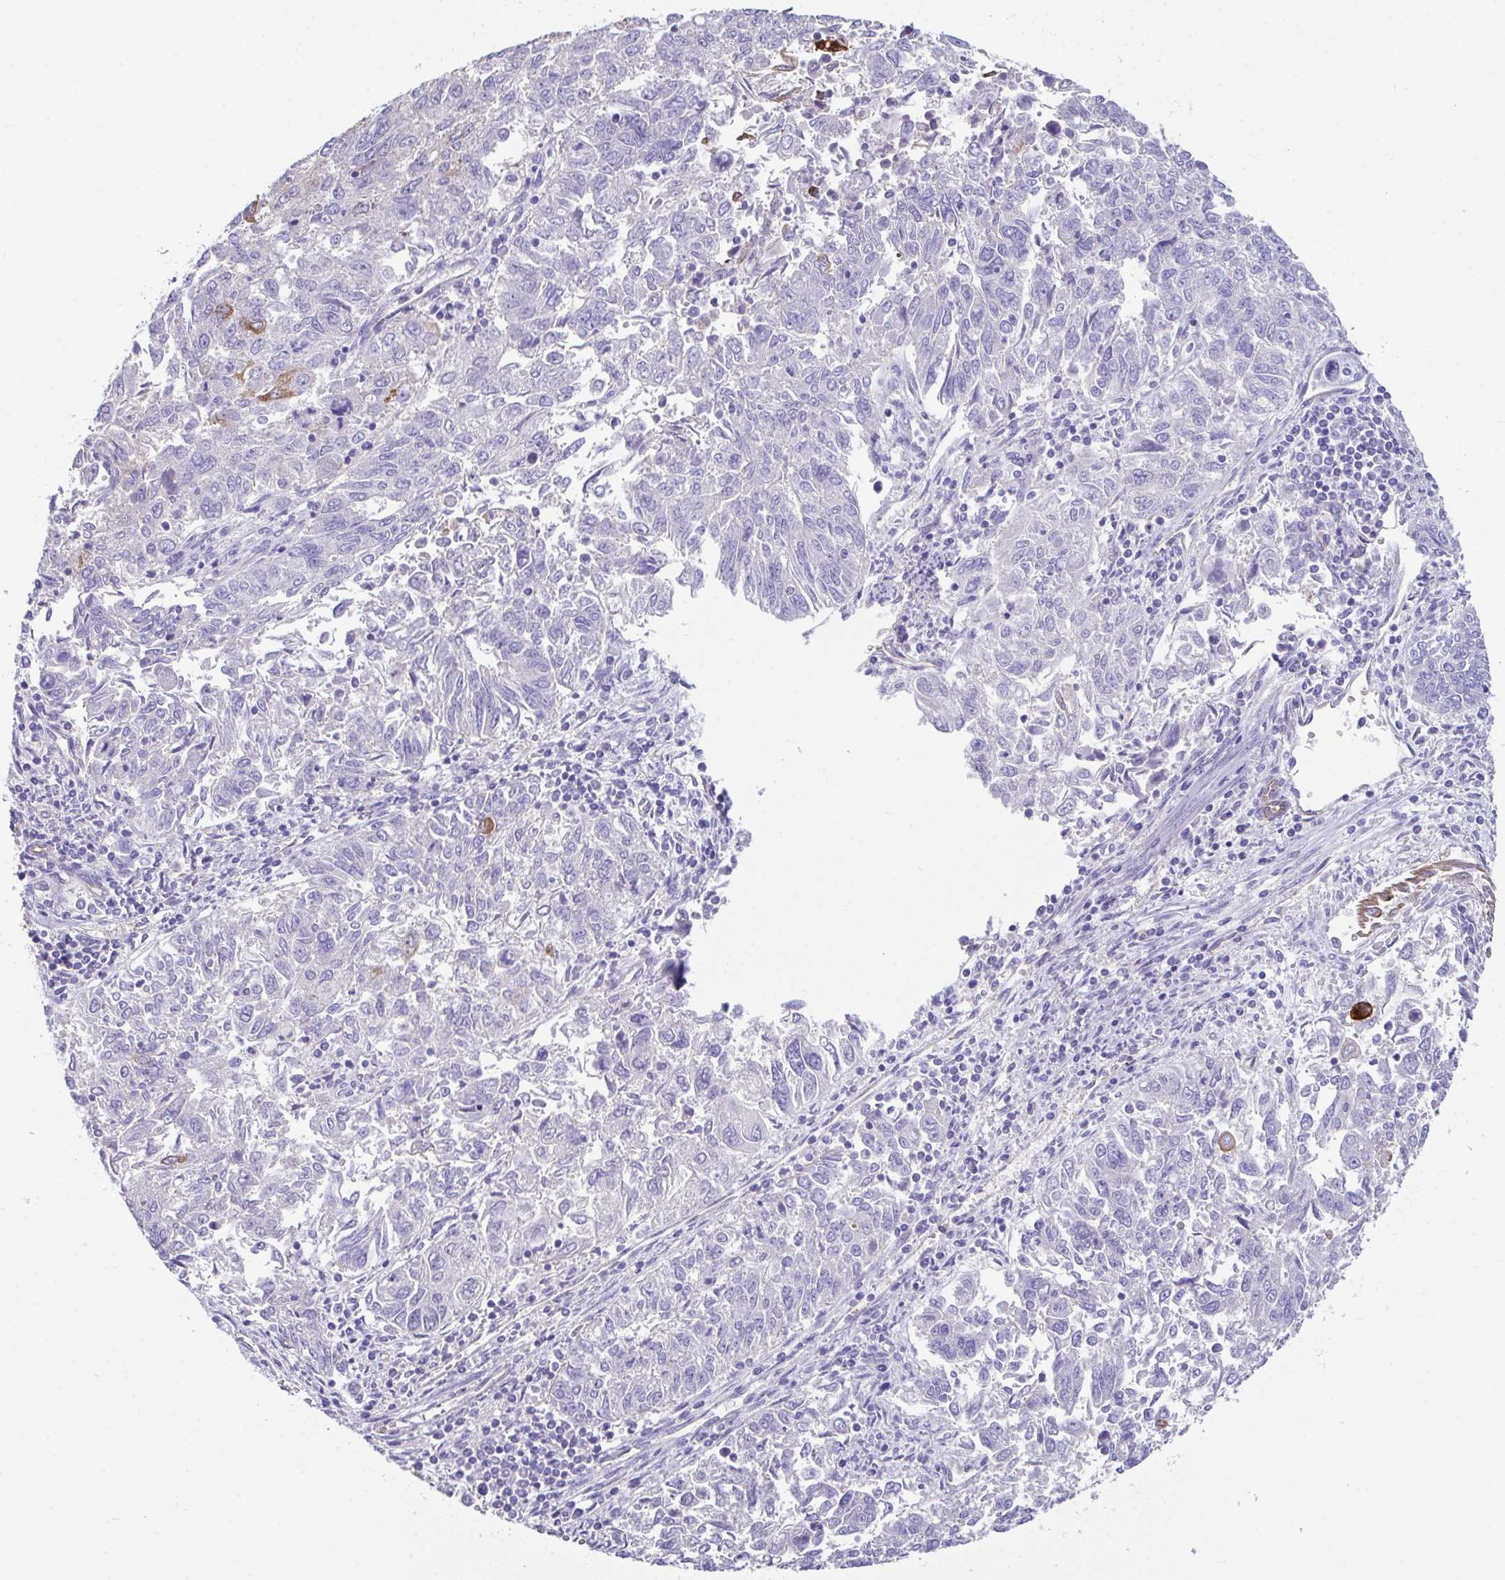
{"staining": {"intensity": "moderate", "quantity": "<25%", "location": "cytoplasmic/membranous"}, "tissue": "endometrial cancer", "cell_type": "Tumor cells", "image_type": "cancer", "snomed": [{"axis": "morphology", "description": "Adenocarcinoma, NOS"}, {"axis": "topography", "description": "Endometrium"}], "caption": "Endometrial cancer (adenocarcinoma) was stained to show a protein in brown. There is low levels of moderate cytoplasmic/membranous expression in approximately <25% of tumor cells.", "gene": "ZNF813", "patient": {"sex": "female", "age": 42}}